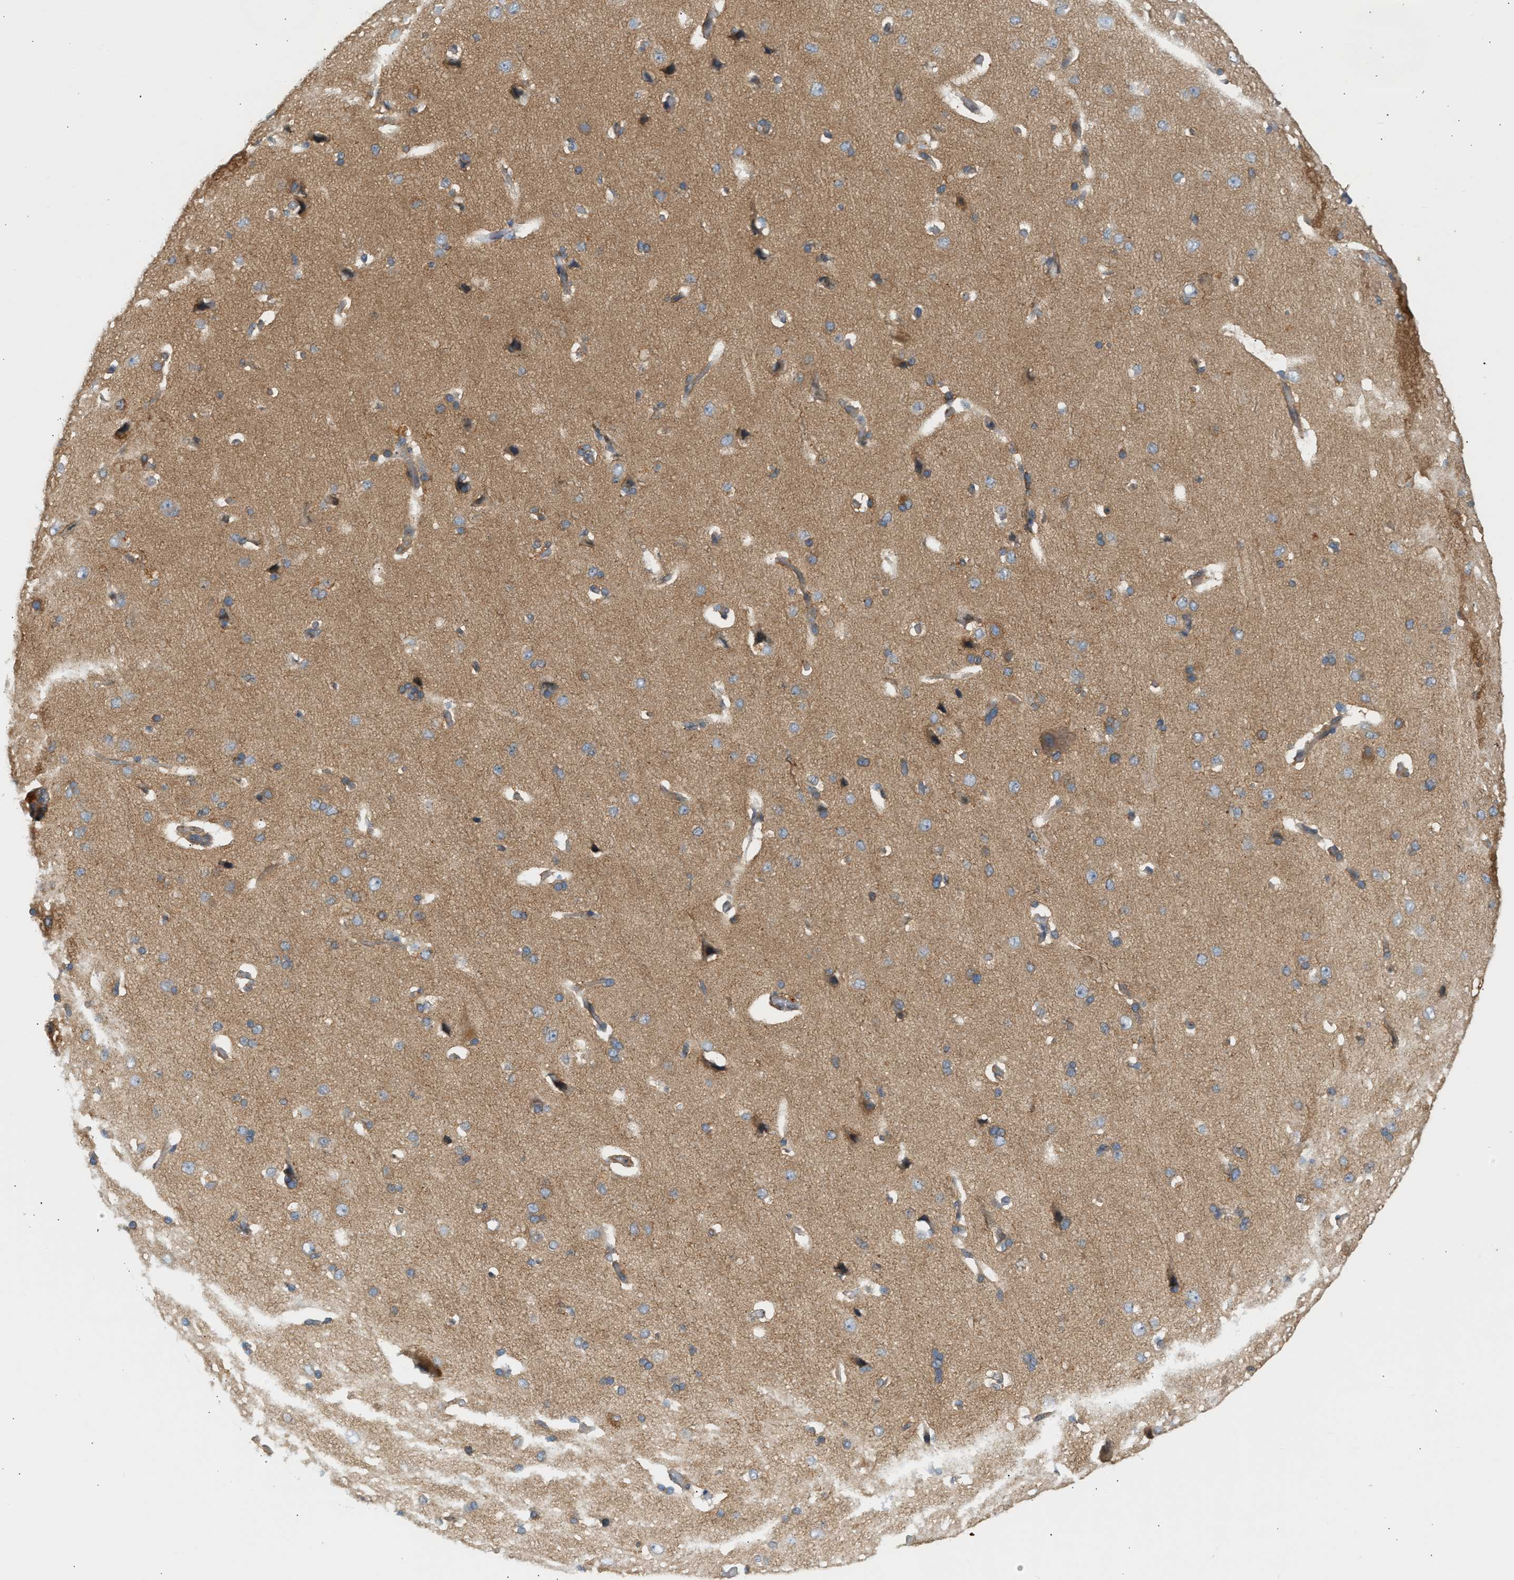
{"staining": {"intensity": "weak", "quantity": "<25%", "location": "cytoplasmic/membranous"}, "tissue": "cerebral cortex", "cell_type": "Endothelial cells", "image_type": "normal", "snomed": [{"axis": "morphology", "description": "Normal tissue, NOS"}, {"axis": "topography", "description": "Cerebral cortex"}], "caption": "Immunohistochemistry photomicrograph of unremarkable cerebral cortex: human cerebral cortex stained with DAB (3,3'-diaminobenzidine) demonstrates no significant protein positivity in endothelial cells.", "gene": "PAFAH1B1", "patient": {"sex": "male", "age": 62}}